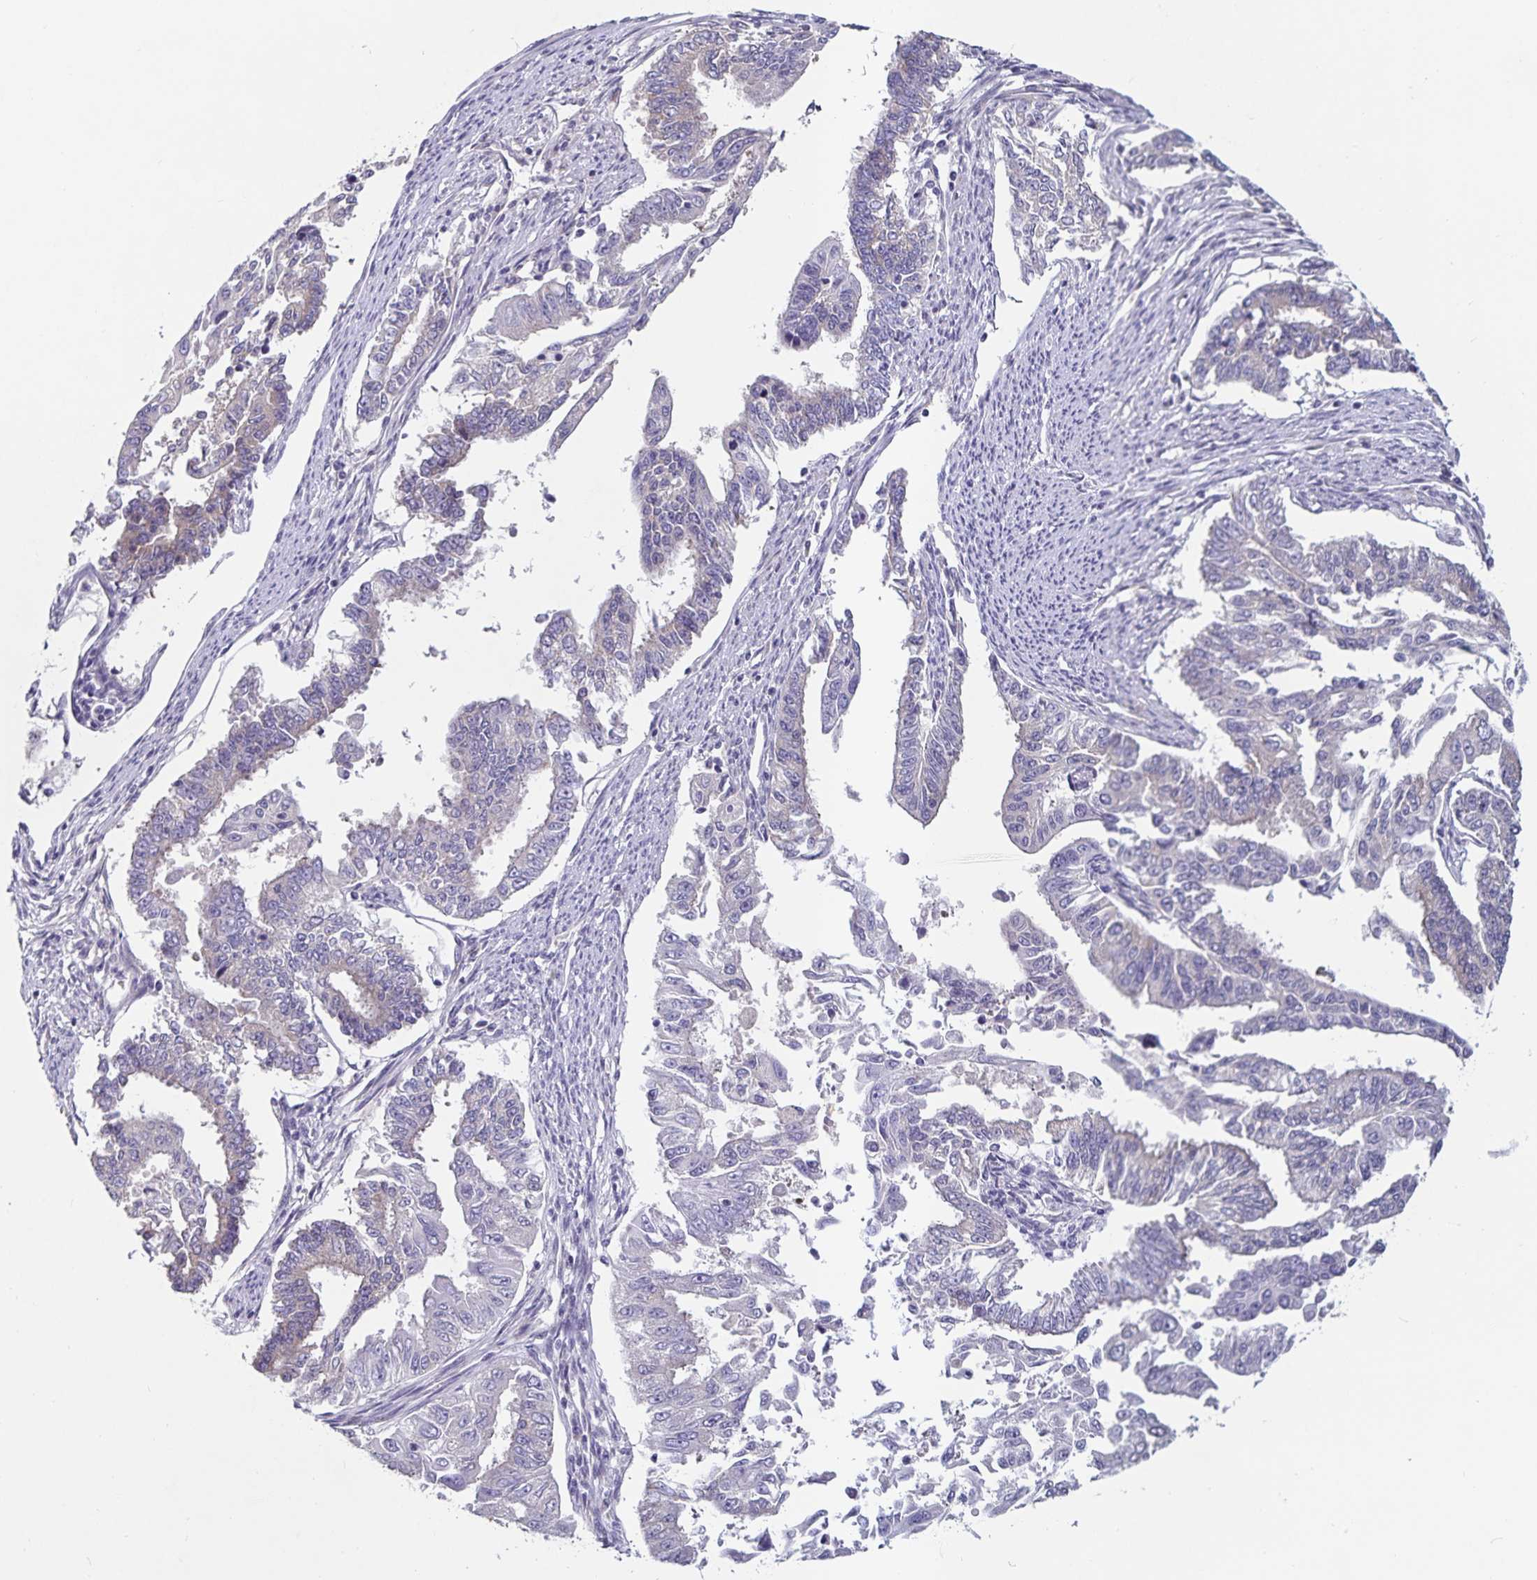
{"staining": {"intensity": "negative", "quantity": "none", "location": "none"}, "tissue": "endometrial cancer", "cell_type": "Tumor cells", "image_type": "cancer", "snomed": [{"axis": "morphology", "description": "Adenocarcinoma, NOS"}, {"axis": "topography", "description": "Uterus"}], "caption": "Protein analysis of endometrial cancer exhibits no significant positivity in tumor cells.", "gene": "FAM120A", "patient": {"sex": "female", "age": 59}}